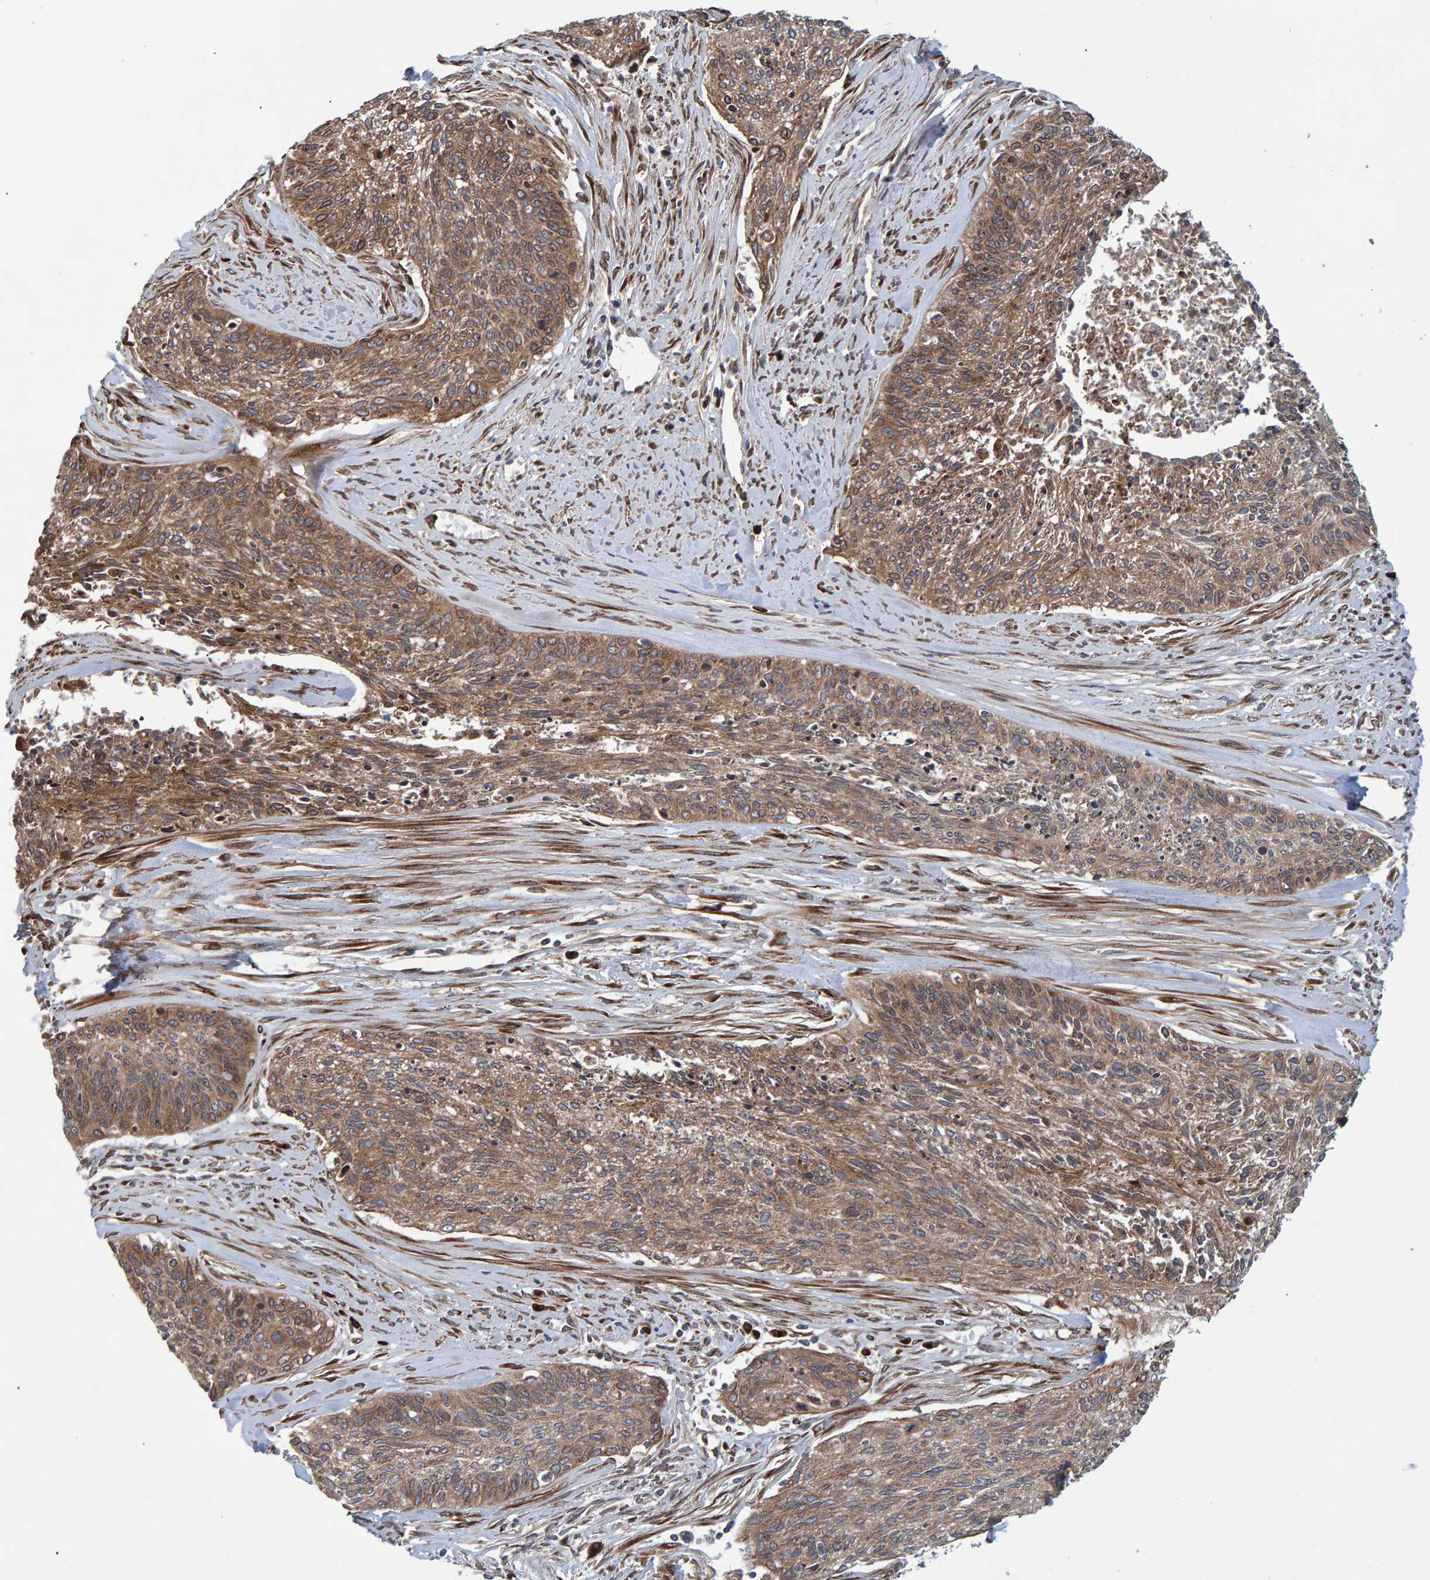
{"staining": {"intensity": "moderate", "quantity": ">75%", "location": "cytoplasmic/membranous"}, "tissue": "cervical cancer", "cell_type": "Tumor cells", "image_type": "cancer", "snomed": [{"axis": "morphology", "description": "Squamous cell carcinoma, NOS"}, {"axis": "topography", "description": "Cervix"}], "caption": "An immunohistochemistry image of neoplastic tissue is shown. Protein staining in brown highlights moderate cytoplasmic/membranous positivity in cervical cancer (squamous cell carcinoma) within tumor cells.", "gene": "FAM117A", "patient": {"sex": "female", "age": 55}}